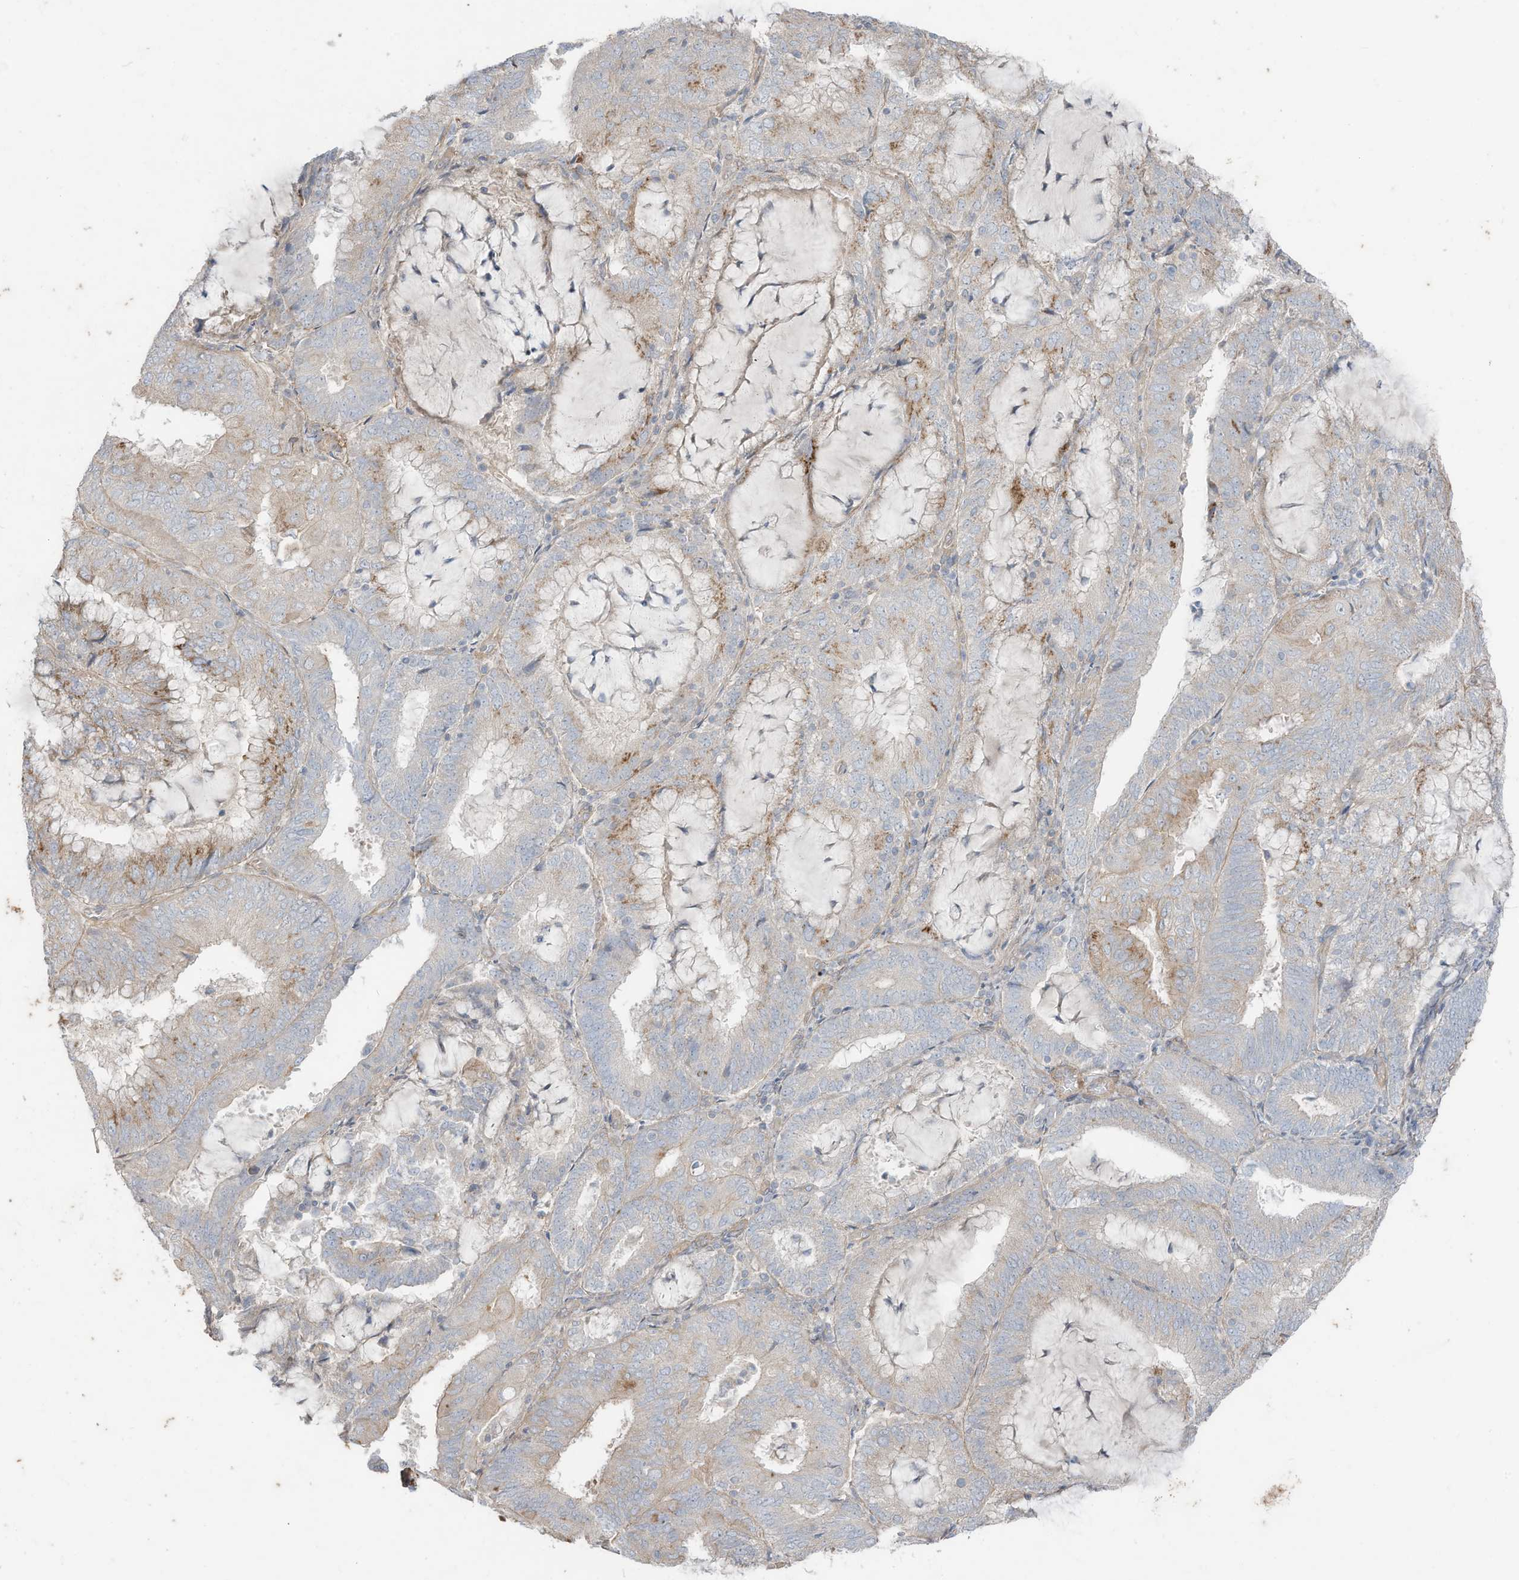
{"staining": {"intensity": "weak", "quantity": "<25%", "location": "cytoplasmic/membranous"}, "tissue": "endometrial cancer", "cell_type": "Tumor cells", "image_type": "cancer", "snomed": [{"axis": "morphology", "description": "Adenocarcinoma, NOS"}, {"axis": "topography", "description": "Endometrium"}], "caption": "The histopathology image shows no staining of tumor cells in endometrial adenocarcinoma.", "gene": "SLC17A7", "patient": {"sex": "female", "age": 81}}